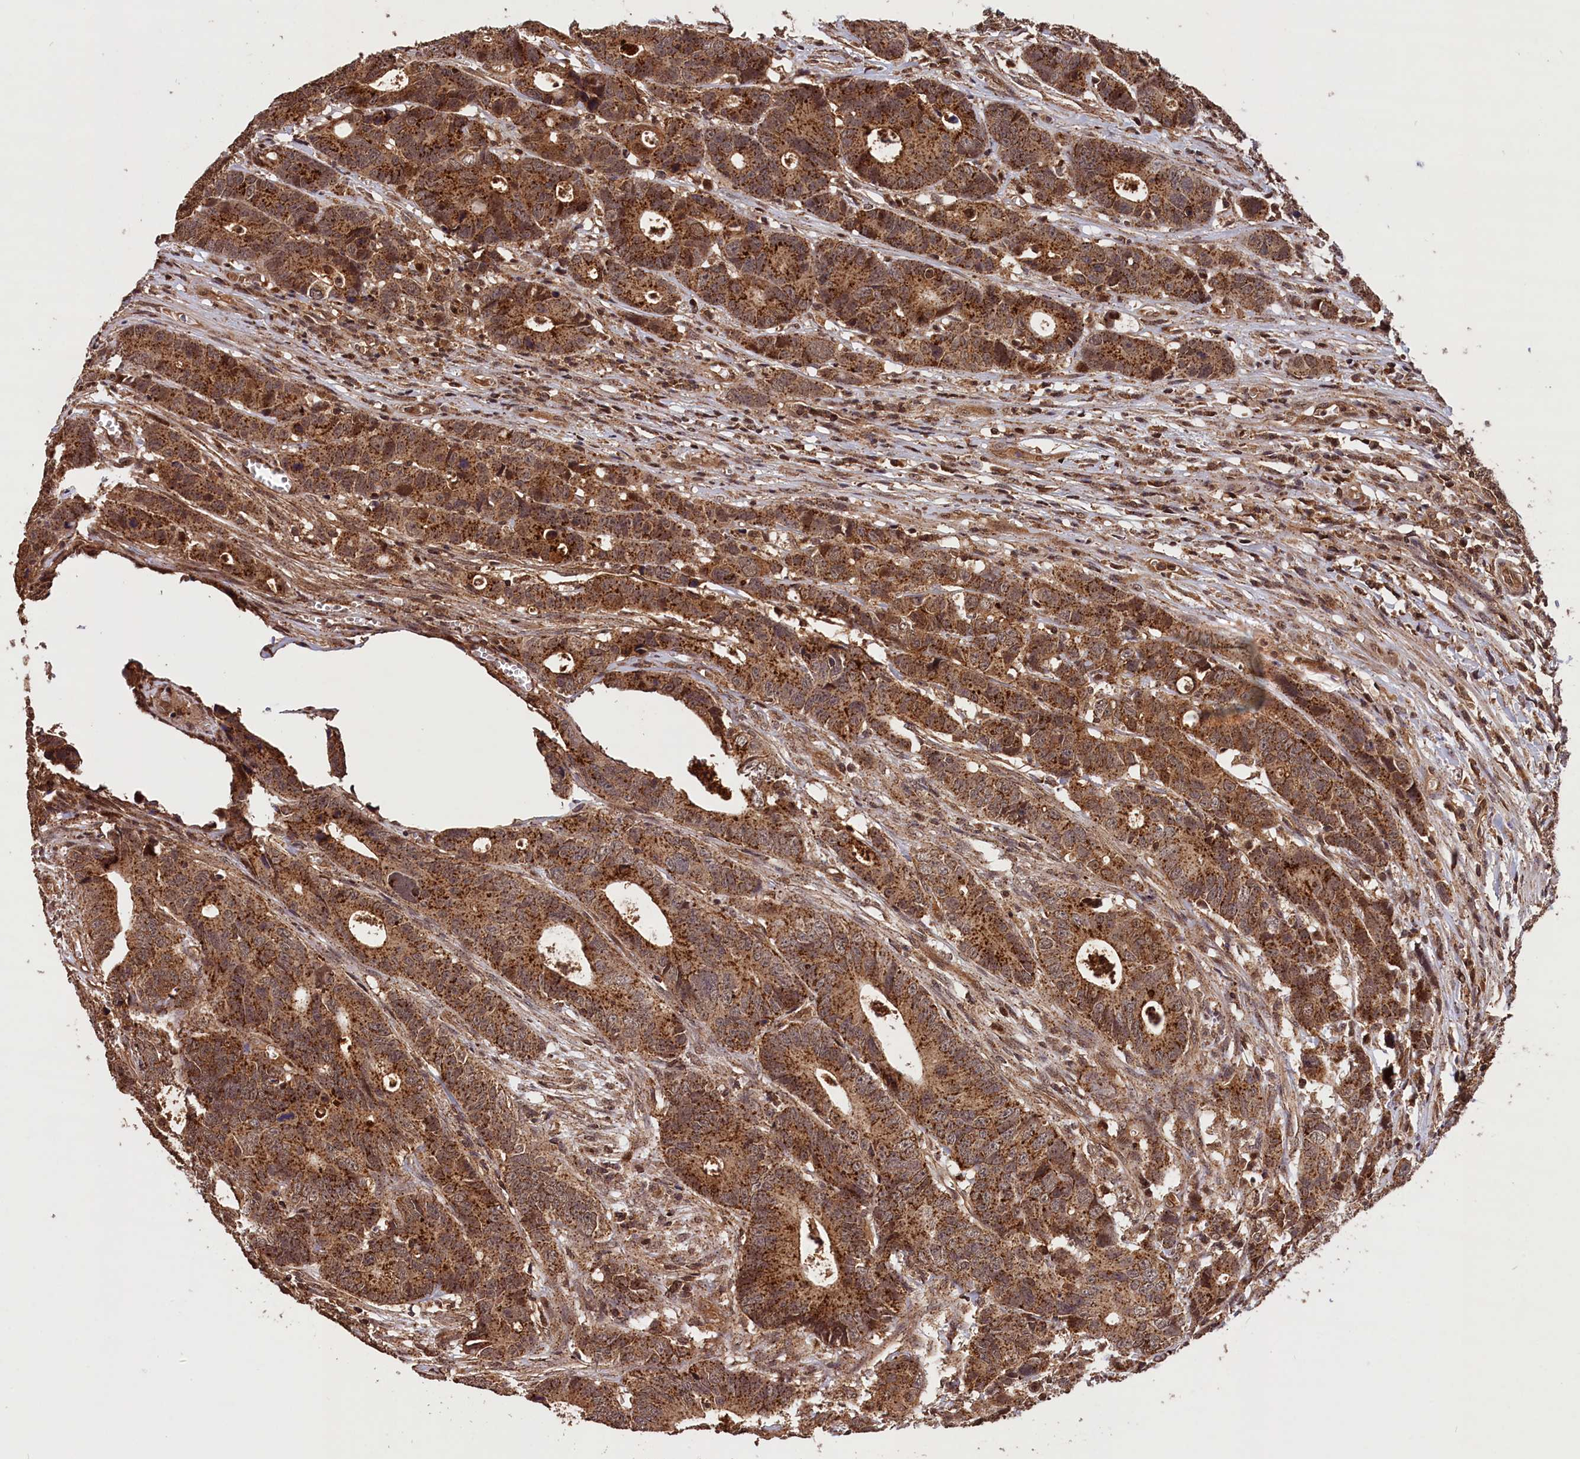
{"staining": {"intensity": "strong", "quantity": ">75%", "location": "cytoplasmic/membranous"}, "tissue": "colorectal cancer", "cell_type": "Tumor cells", "image_type": "cancer", "snomed": [{"axis": "morphology", "description": "Adenocarcinoma, NOS"}, {"axis": "topography", "description": "Colon"}], "caption": "IHC micrograph of human colorectal cancer stained for a protein (brown), which shows high levels of strong cytoplasmic/membranous positivity in about >75% of tumor cells.", "gene": "IST1", "patient": {"sex": "female", "age": 57}}